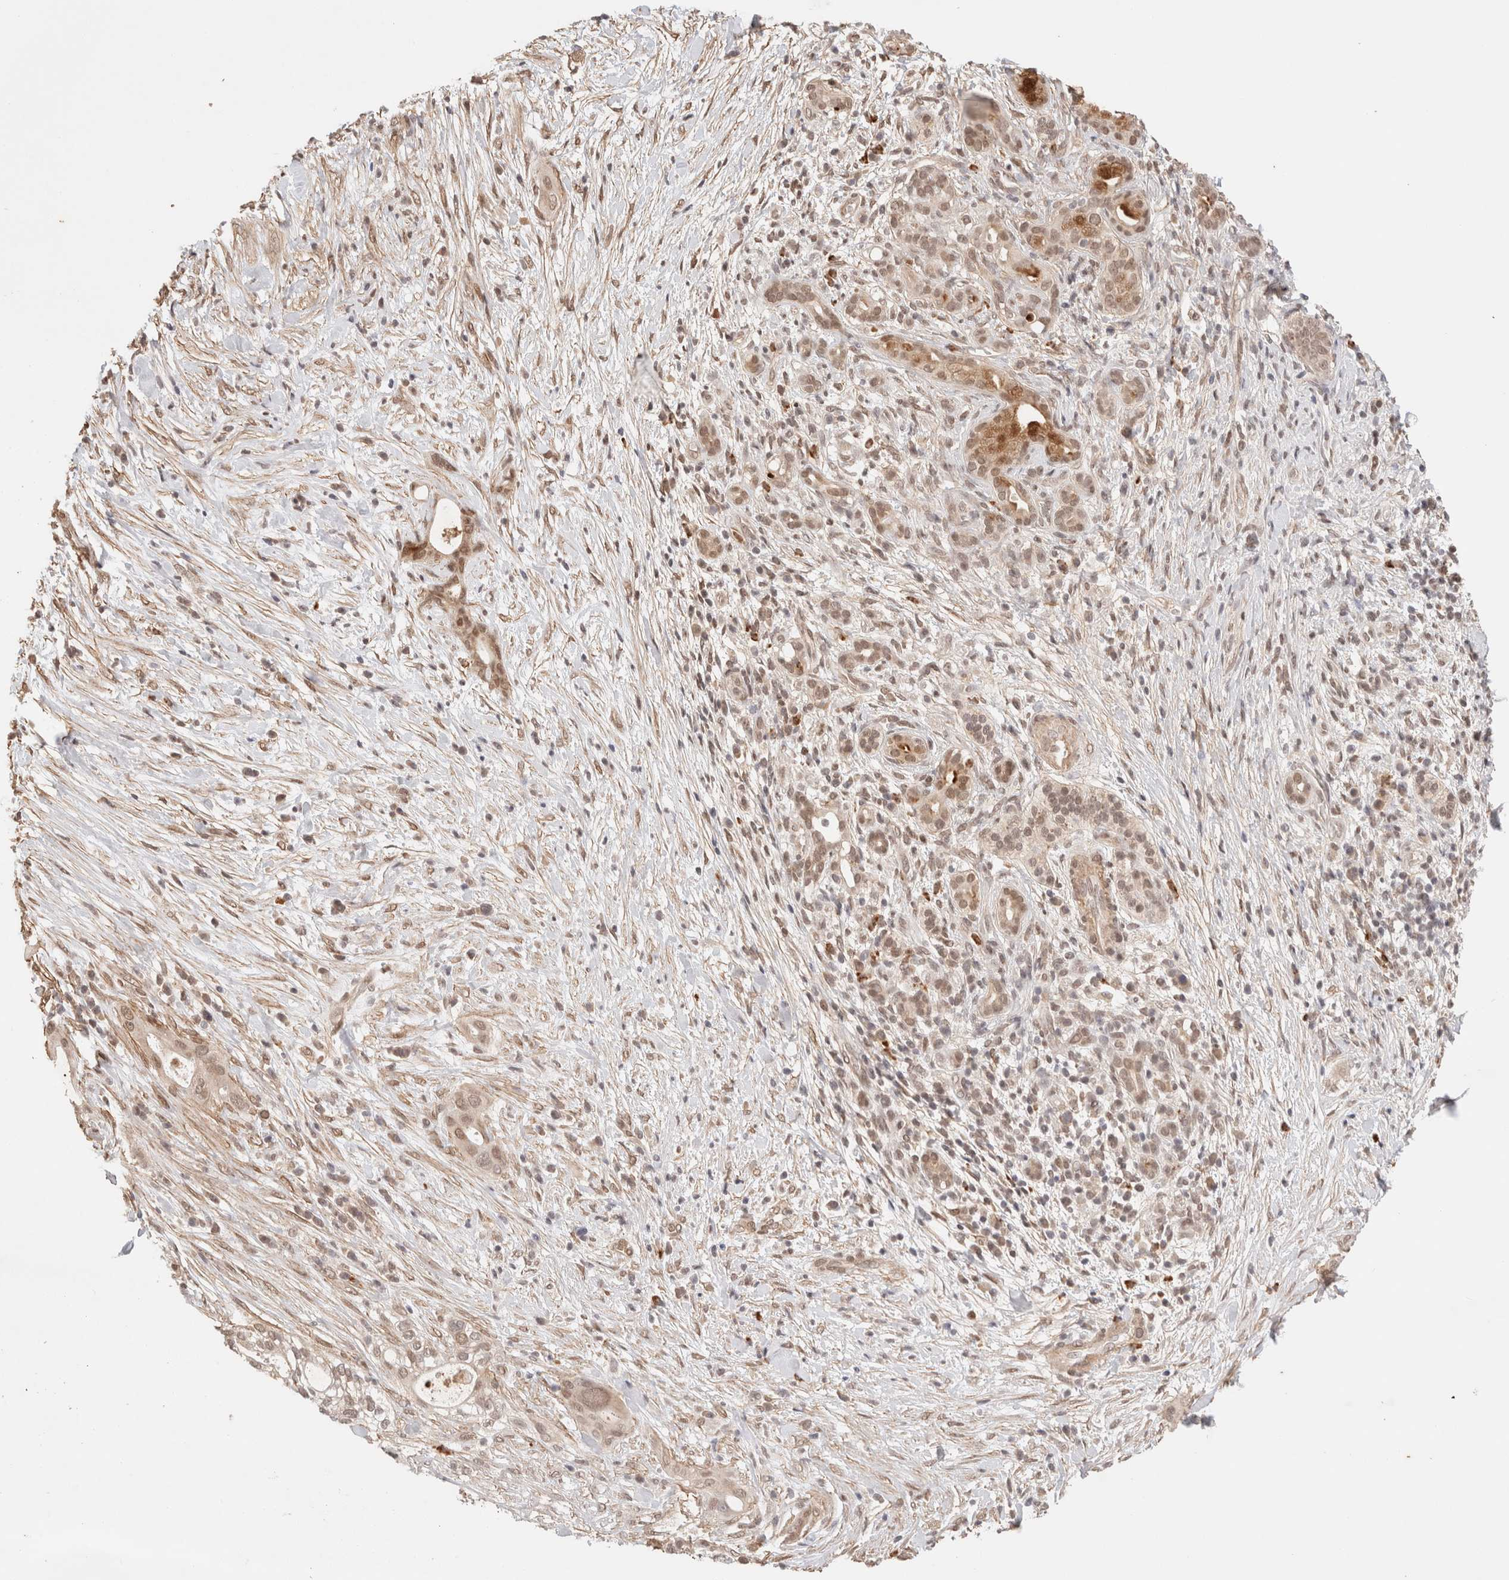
{"staining": {"intensity": "weak", "quantity": ">75%", "location": "cytoplasmic/membranous,nuclear"}, "tissue": "pancreatic cancer", "cell_type": "Tumor cells", "image_type": "cancer", "snomed": [{"axis": "morphology", "description": "Adenocarcinoma, NOS"}, {"axis": "topography", "description": "Pancreas"}], "caption": "There is low levels of weak cytoplasmic/membranous and nuclear positivity in tumor cells of pancreatic cancer (adenocarcinoma), as demonstrated by immunohistochemical staining (brown color).", "gene": "BRPF3", "patient": {"sex": "male", "age": 58}}